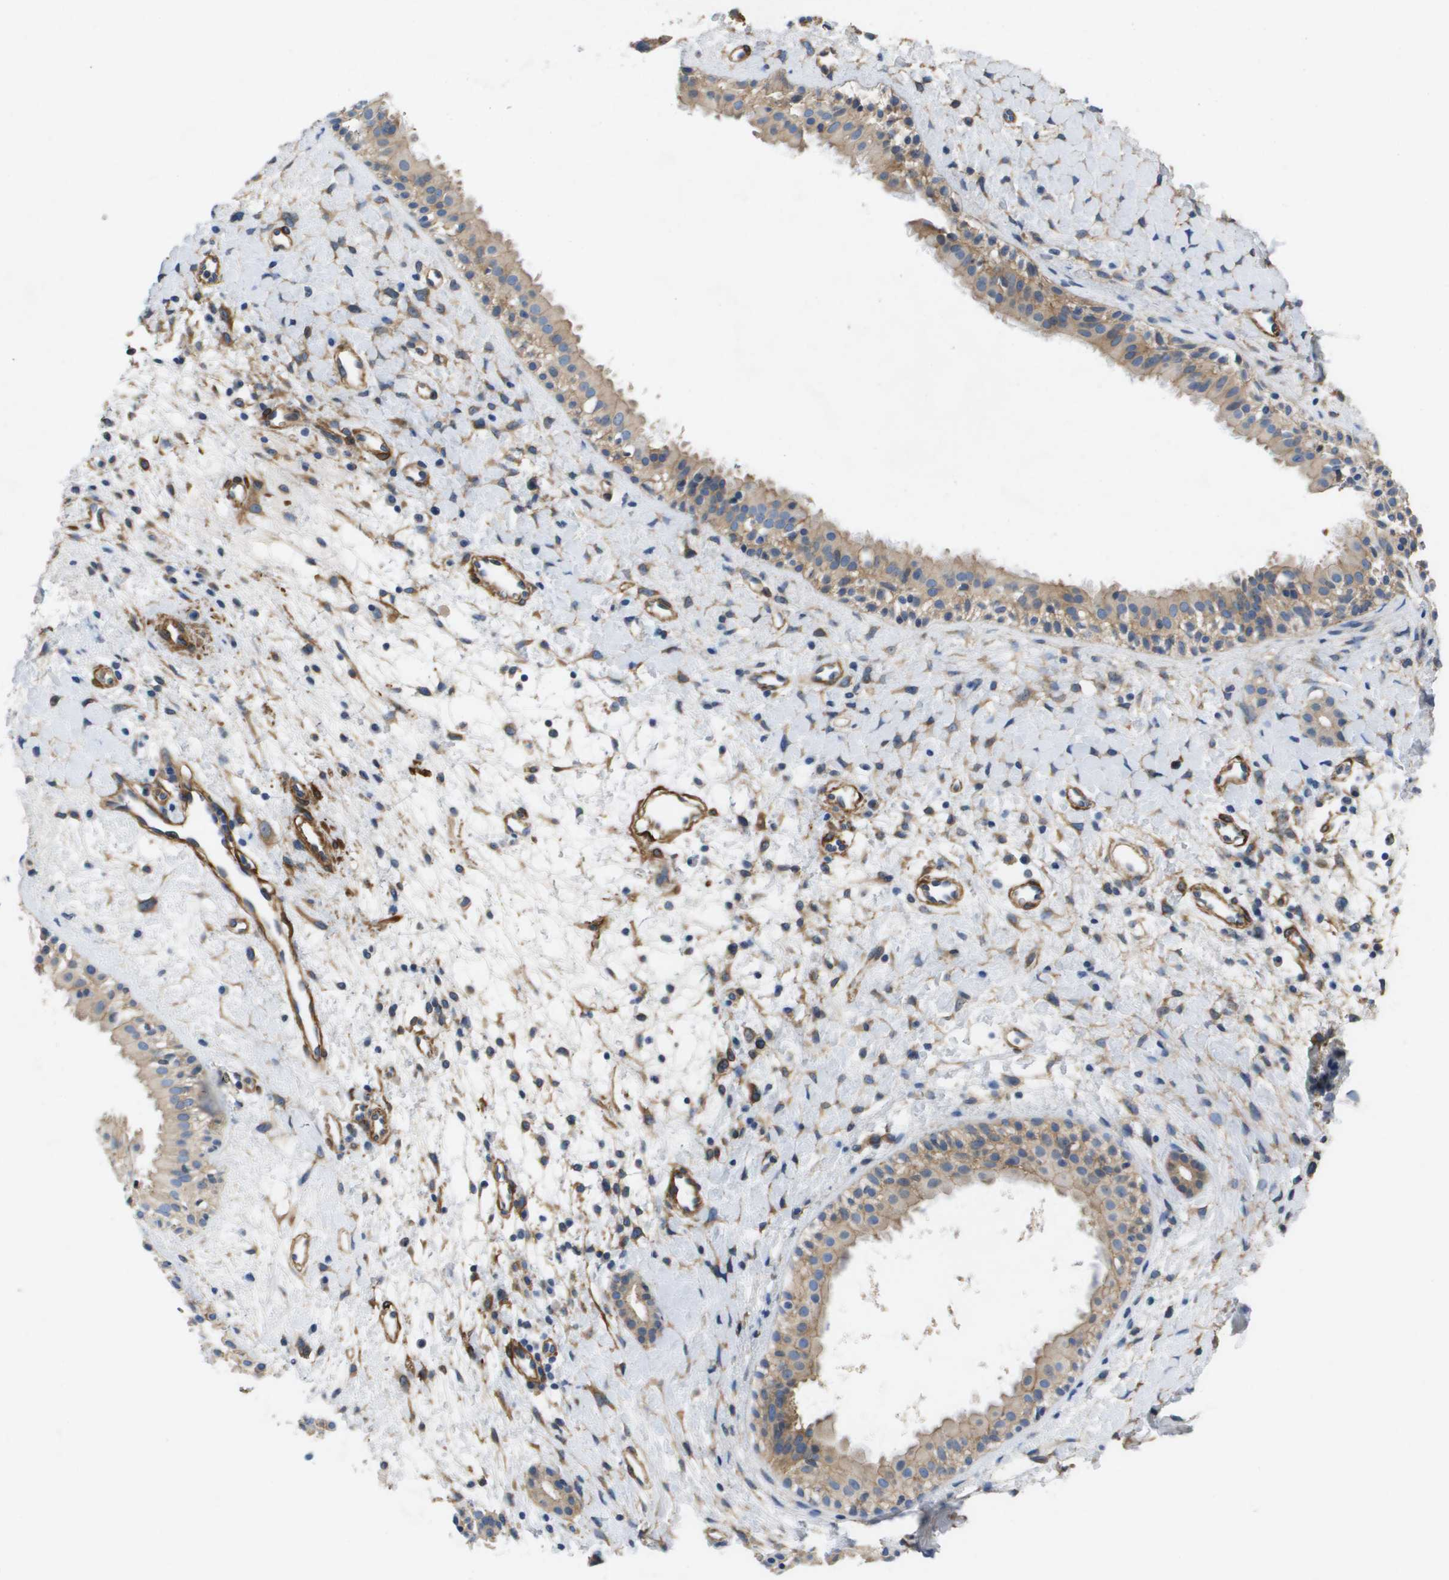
{"staining": {"intensity": "weak", "quantity": ">75%", "location": "cytoplasmic/membranous"}, "tissue": "nasopharynx", "cell_type": "Respiratory epithelial cells", "image_type": "normal", "snomed": [{"axis": "morphology", "description": "Normal tissue, NOS"}, {"axis": "topography", "description": "Nasopharynx"}], "caption": "This photomicrograph reveals immunohistochemistry staining of normal nasopharynx, with low weak cytoplasmic/membranous staining in about >75% of respiratory epithelial cells.", "gene": "LPP", "patient": {"sex": "male", "age": 22}}